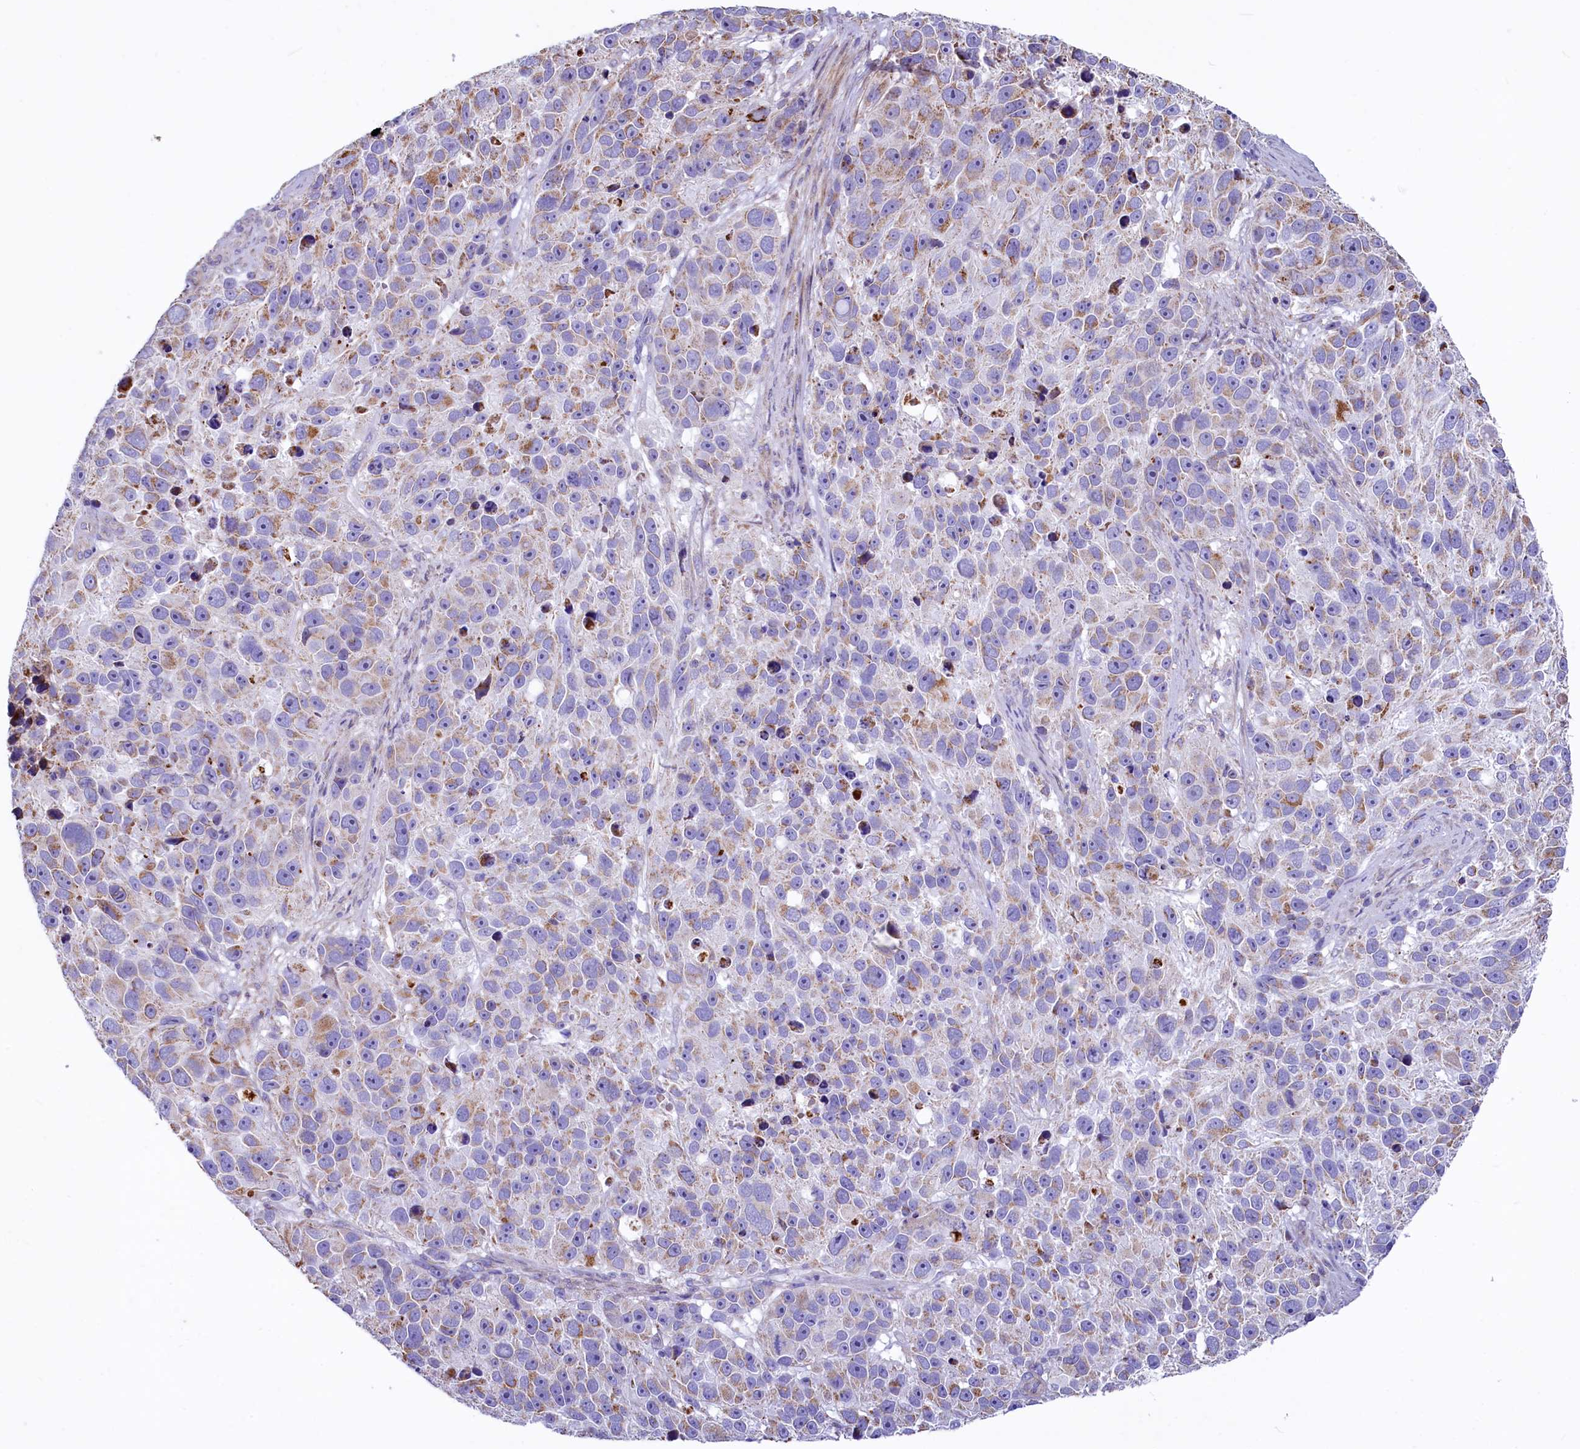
{"staining": {"intensity": "moderate", "quantity": "<25%", "location": "cytoplasmic/membranous"}, "tissue": "melanoma", "cell_type": "Tumor cells", "image_type": "cancer", "snomed": [{"axis": "morphology", "description": "Malignant melanoma, NOS"}, {"axis": "topography", "description": "Skin"}], "caption": "Protein expression analysis of malignant melanoma displays moderate cytoplasmic/membranous expression in about <25% of tumor cells. The staining is performed using DAB brown chromogen to label protein expression. The nuclei are counter-stained blue using hematoxylin.", "gene": "VWCE", "patient": {"sex": "male", "age": 84}}